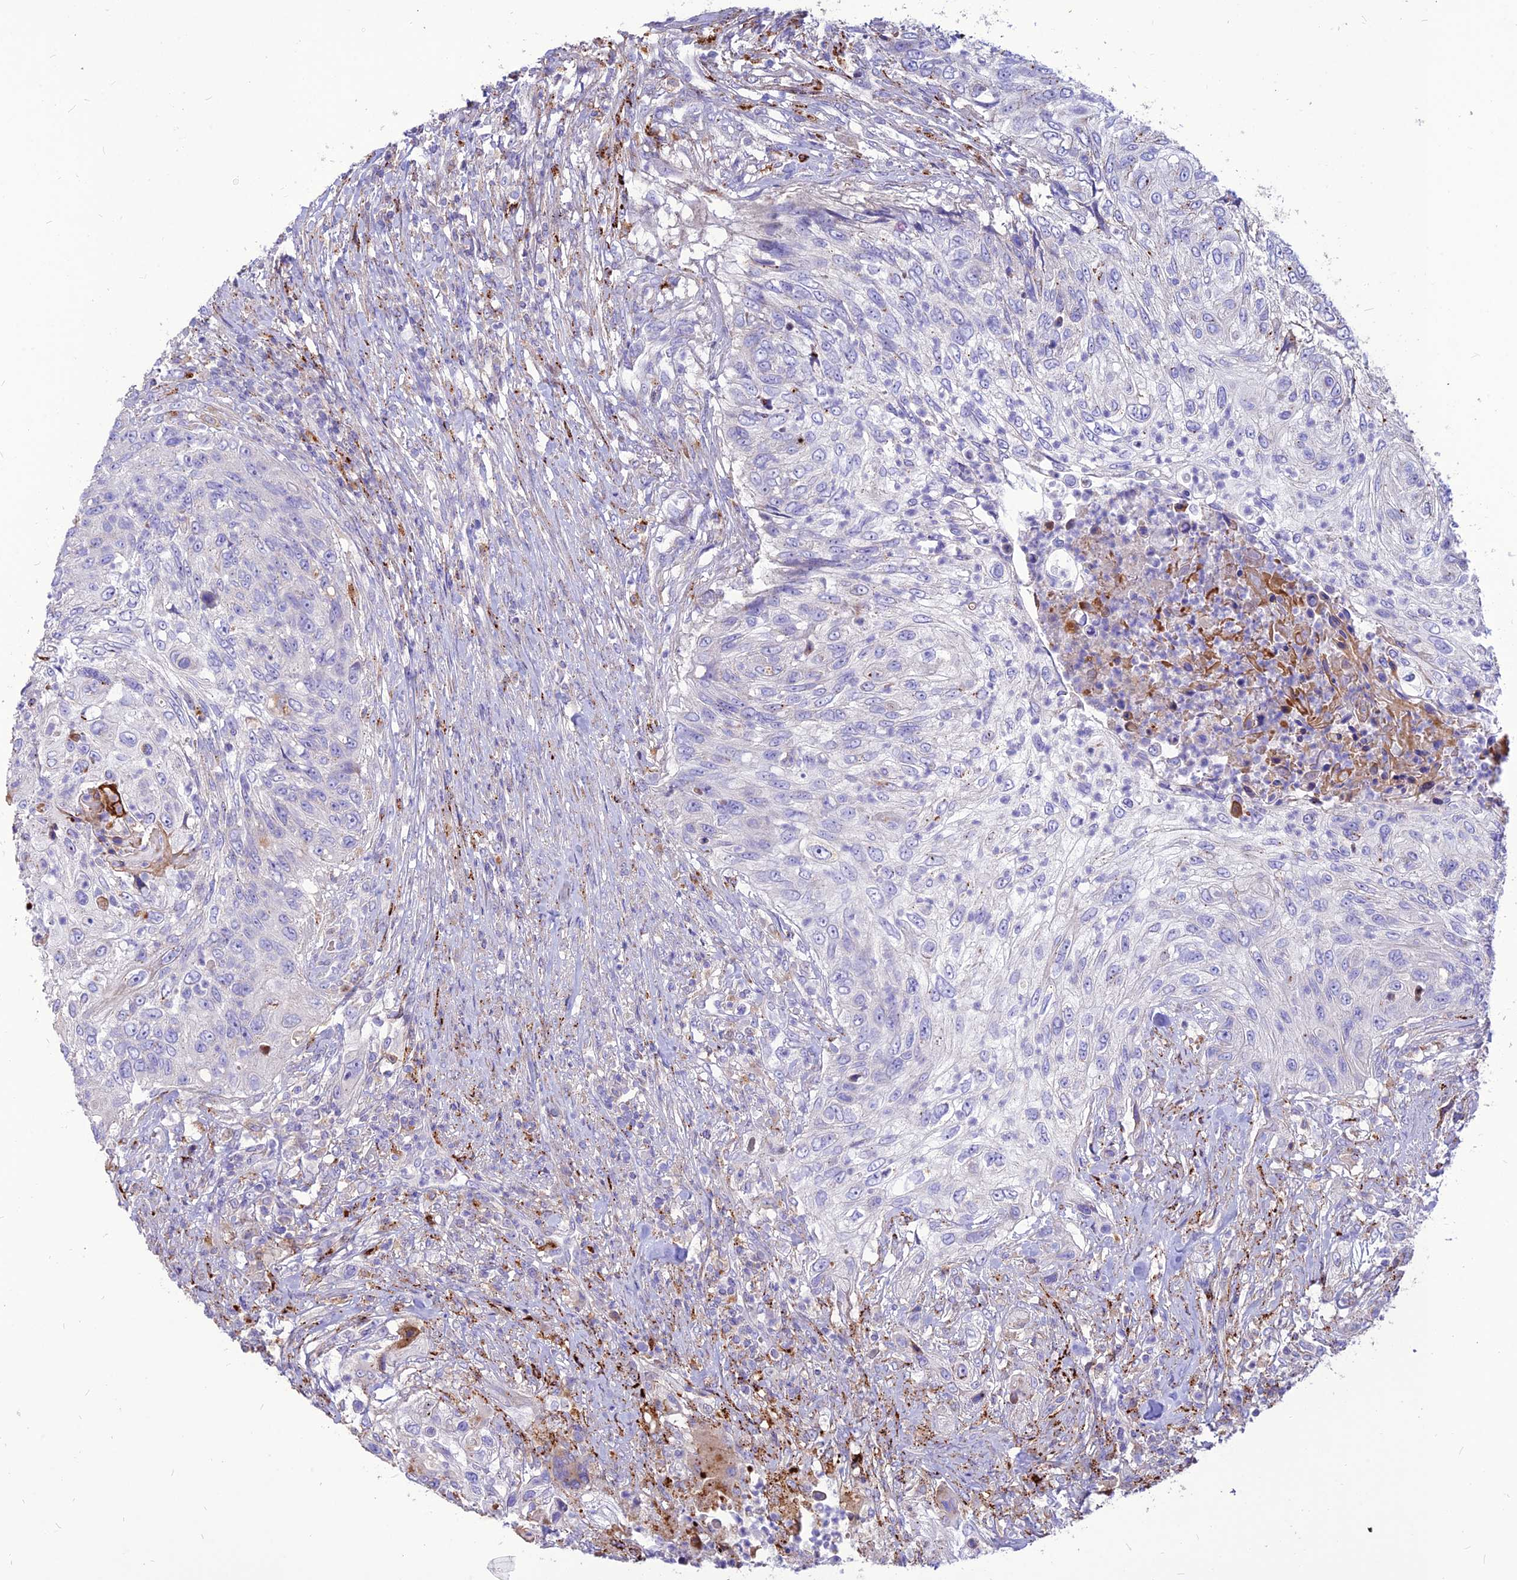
{"staining": {"intensity": "negative", "quantity": "none", "location": "none"}, "tissue": "urothelial cancer", "cell_type": "Tumor cells", "image_type": "cancer", "snomed": [{"axis": "morphology", "description": "Urothelial carcinoma, High grade"}, {"axis": "topography", "description": "Urinary bladder"}], "caption": "Human urothelial cancer stained for a protein using immunohistochemistry displays no expression in tumor cells.", "gene": "RIMOC1", "patient": {"sex": "female", "age": 60}}